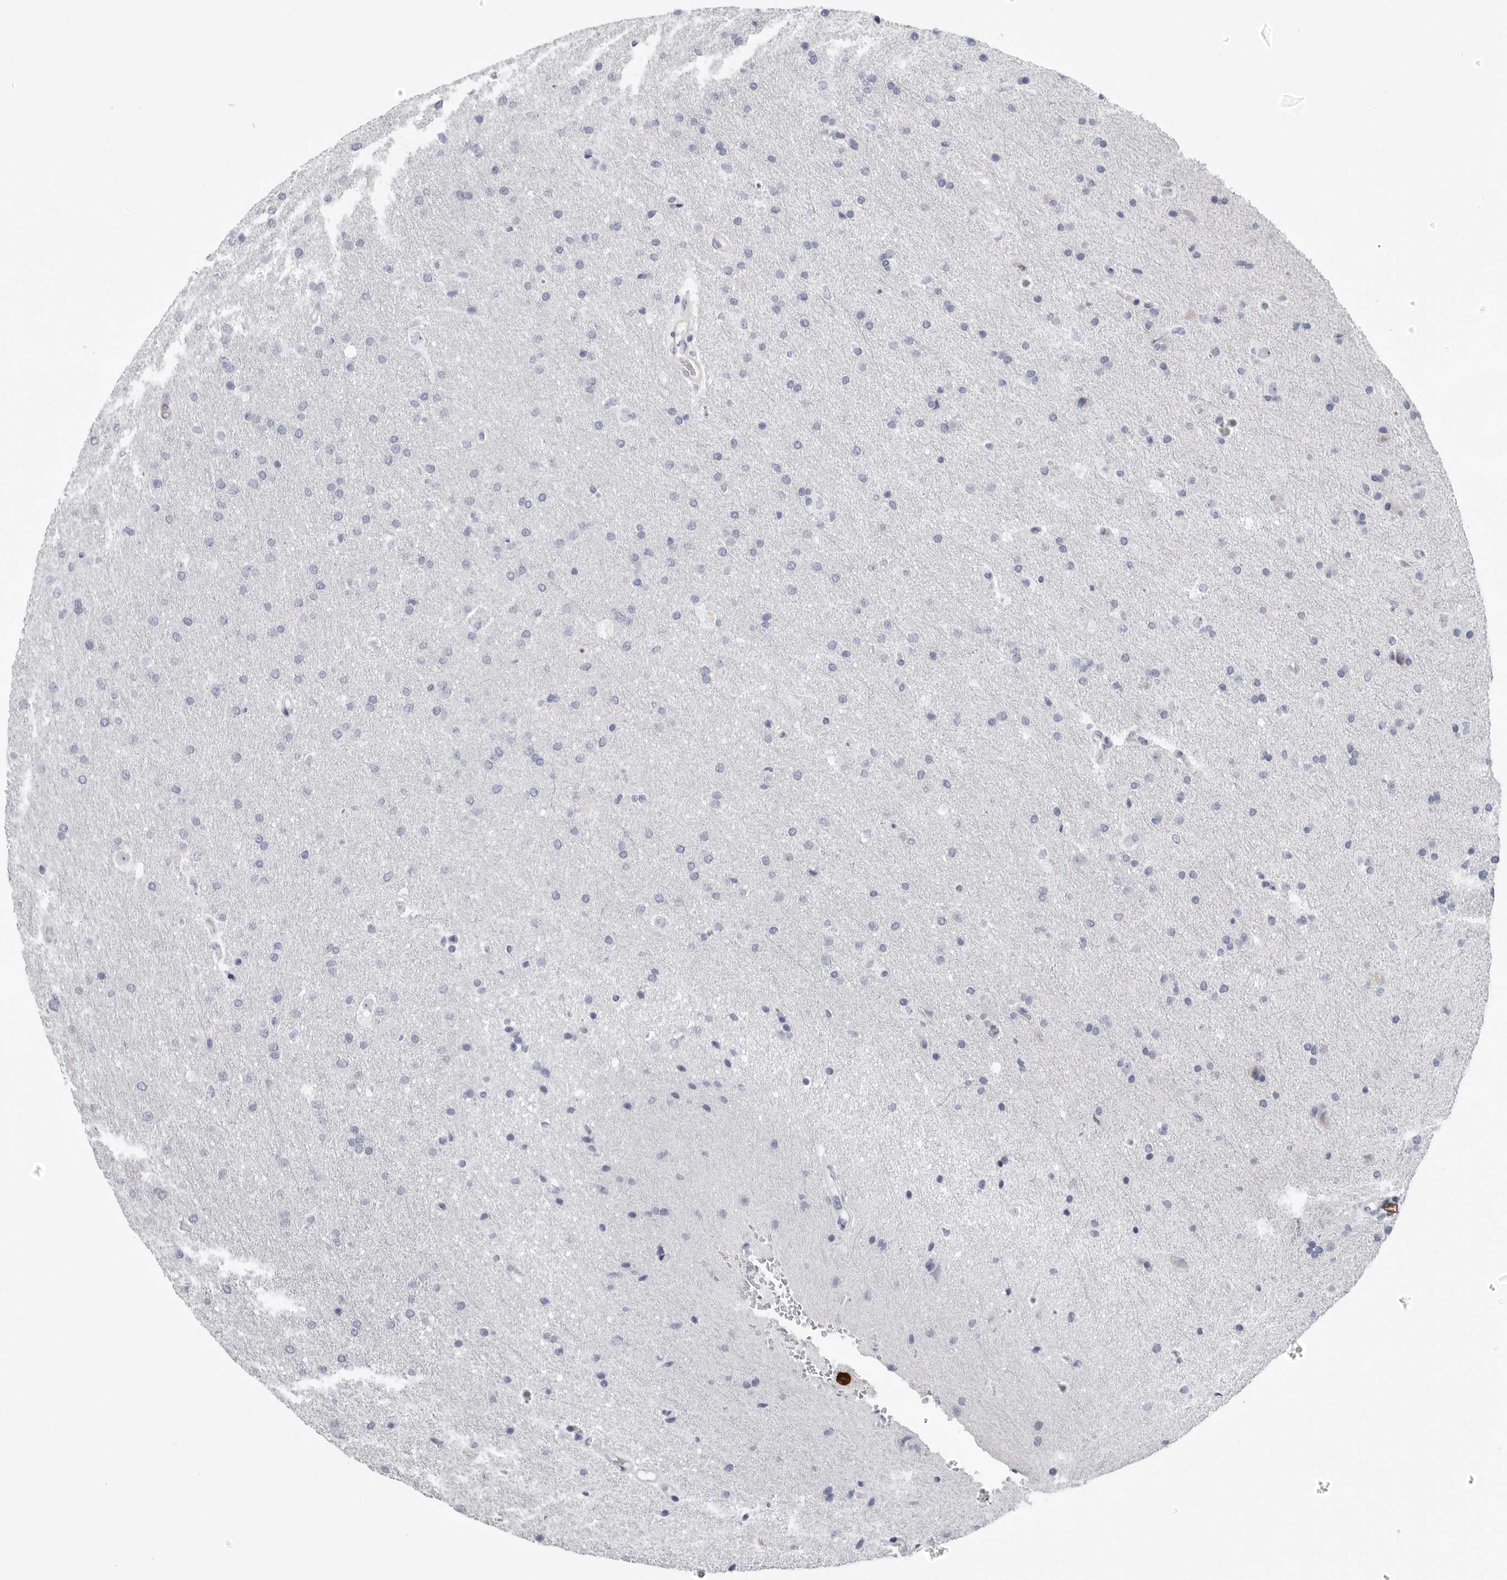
{"staining": {"intensity": "negative", "quantity": "none", "location": "none"}, "tissue": "glioma", "cell_type": "Tumor cells", "image_type": "cancer", "snomed": [{"axis": "morphology", "description": "Glioma, malignant, Low grade"}, {"axis": "topography", "description": "Brain"}], "caption": "High magnification brightfield microscopy of glioma stained with DAB (3,3'-diaminobenzidine) (brown) and counterstained with hematoxylin (blue): tumor cells show no significant expression. (Stains: DAB (3,3'-diaminobenzidine) immunohistochemistry (IHC) with hematoxylin counter stain, Microscopy: brightfield microscopy at high magnification).", "gene": "CYB561D1", "patient": {"sex": "female", "age": 37}}